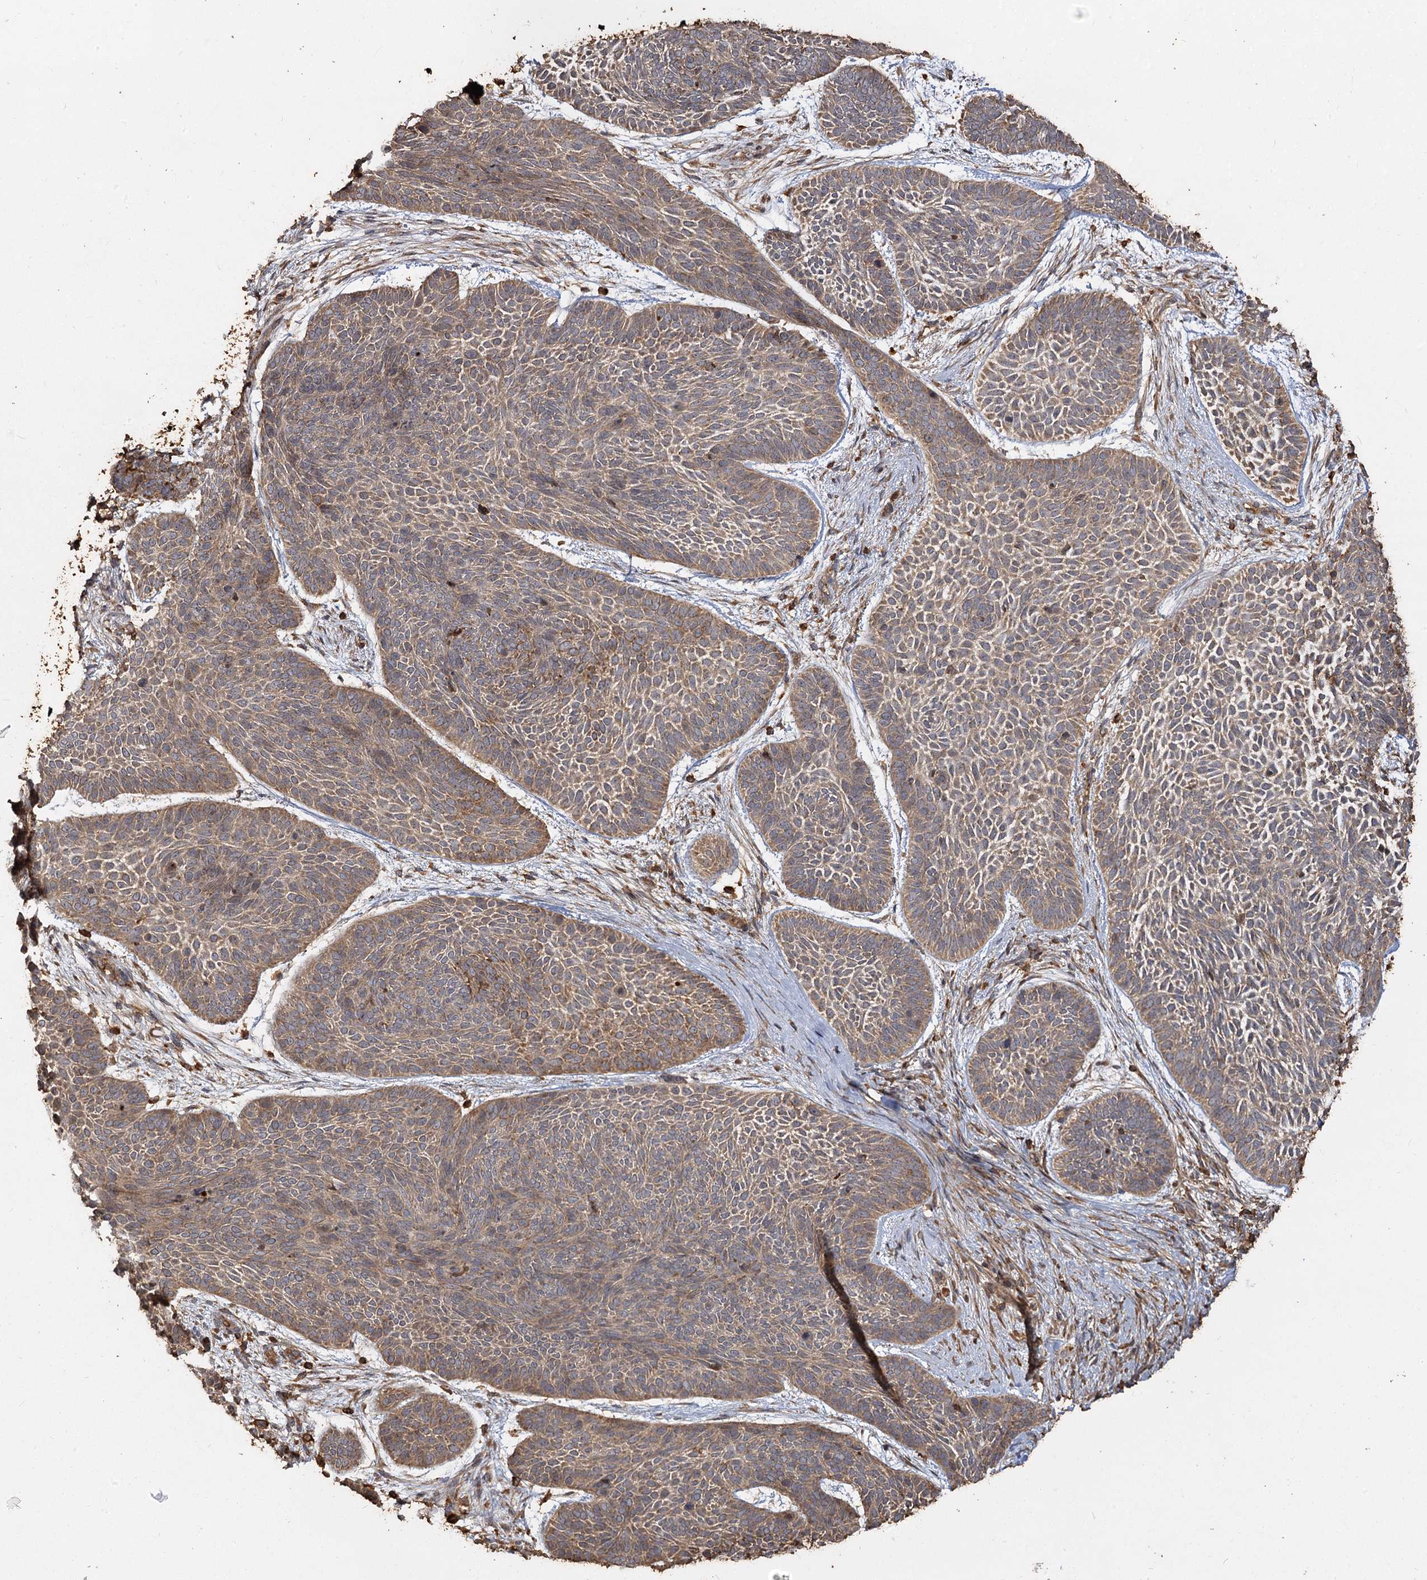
{"staining": {"intensity": "moderate", "quantity": ">75%", "location": "cytoplasmic/membranous"}, "tissue": "skin cancer", "cell_type": "Tumor cells", "image_type": "cancer", "snomed": [{"axis": "morphology", "description": "Basal cell carcinoma"}, {"axis": "topography", "description": "Skin"}], "caption": "An immunohistochemistry photomicrograph of neoplastic tissue is shown. Protein staining in brown labels moderate cytoplasmic/membranous positivity in skin cancer (basal cell carcinoma) within tumor cells.", "gene": "PIK3C2A", "patient": {"sex": "male", "age": 85}}